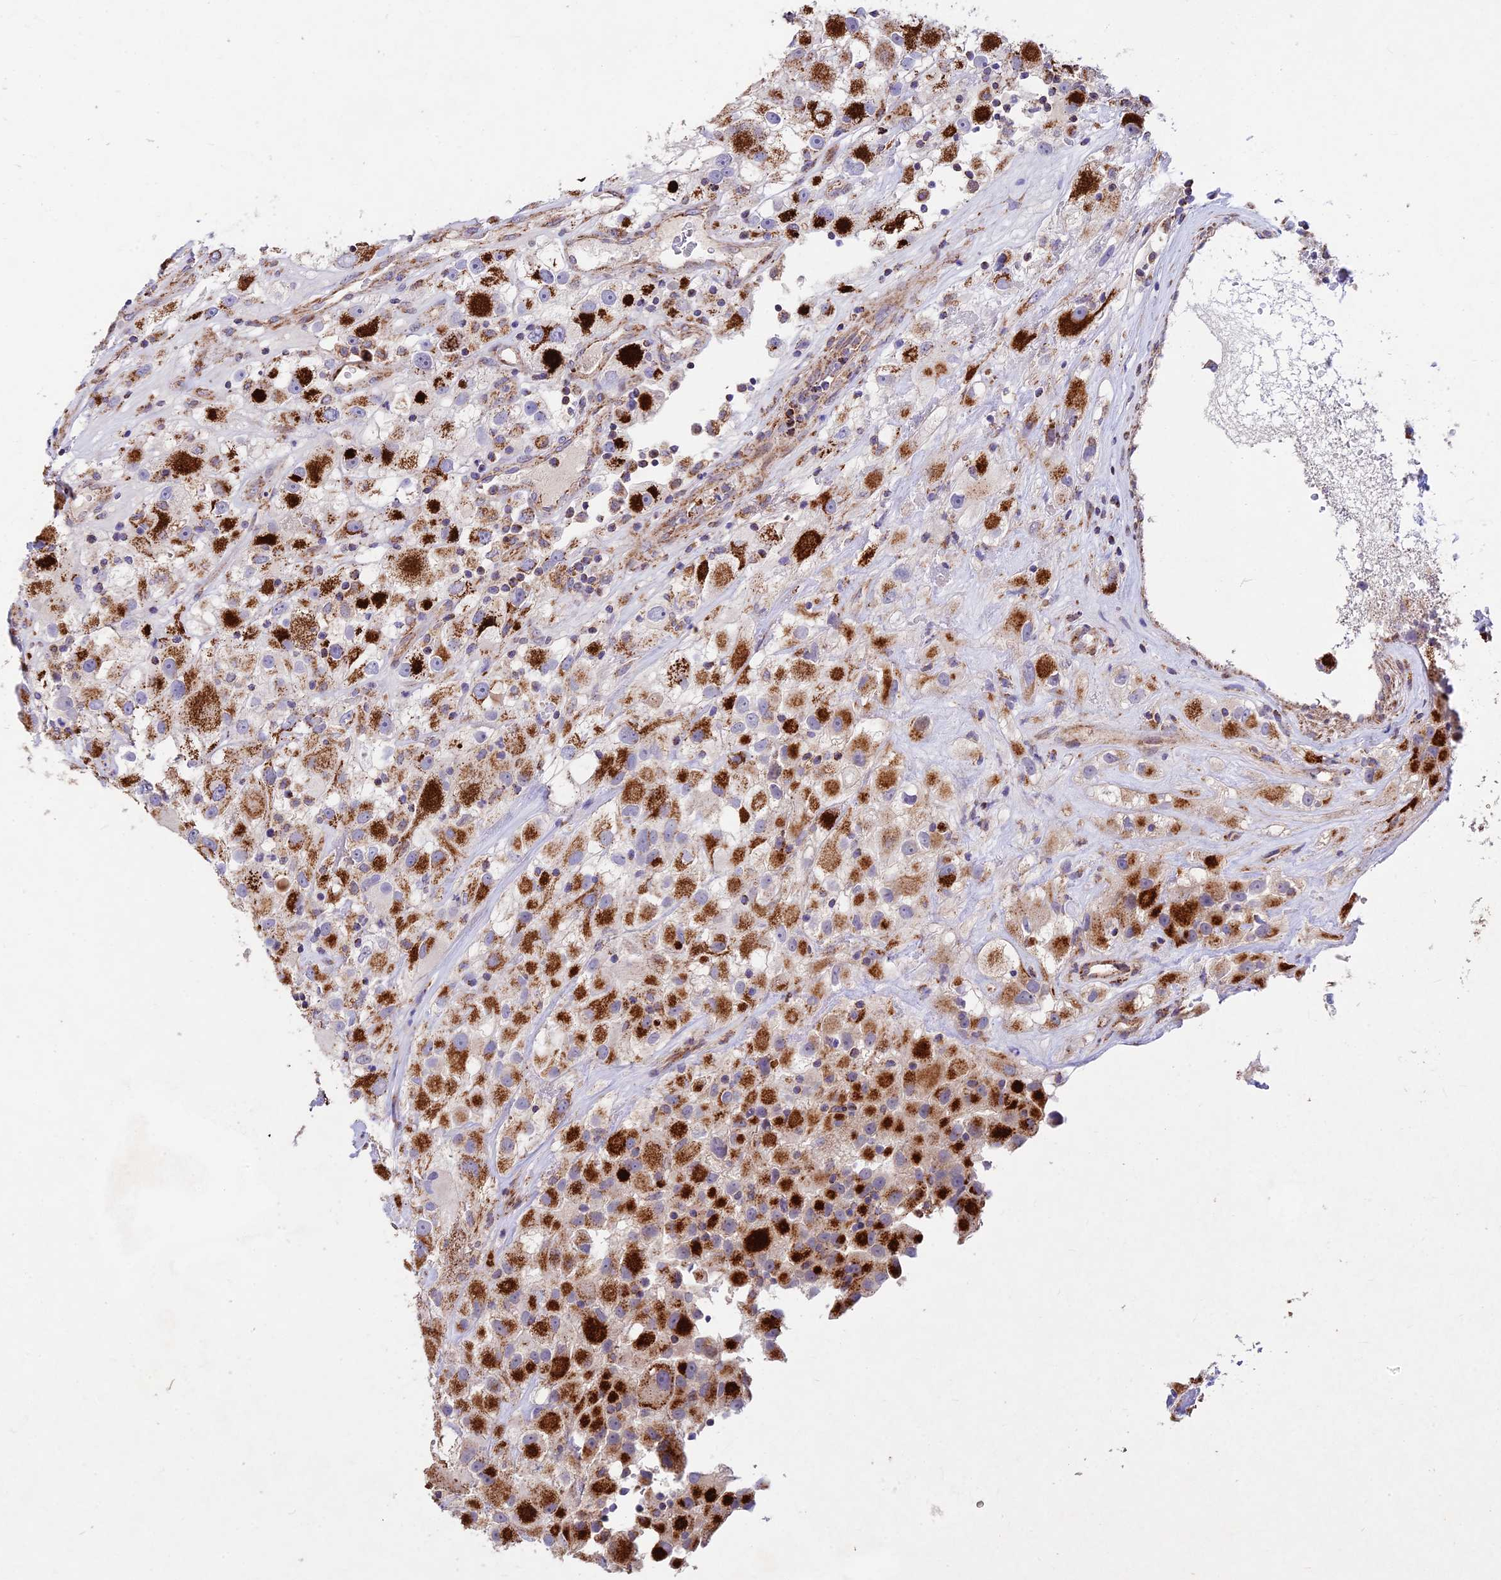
{"staining": {"intensity": "strong", "quantity": ">75%", "location": "cytoplasmic/membranous"}, "tissue": "renal cancer", "cell_type": "Tumor cells", "image_type": "cancer", "snomed": [{"axis": "morphology", "description": "Adenocarcinoma, NOS"}, {"axis": "topography", "description": "Kidney"}], "caption": "Brown immunohistochemical staining in adenocarcinoma (renal) exhibits strong cytoplasmic/membranous positivity in about >75% of tumor cells.", "gene": "KHDC3L", "patient": {"sex": "female", "age": 52}}